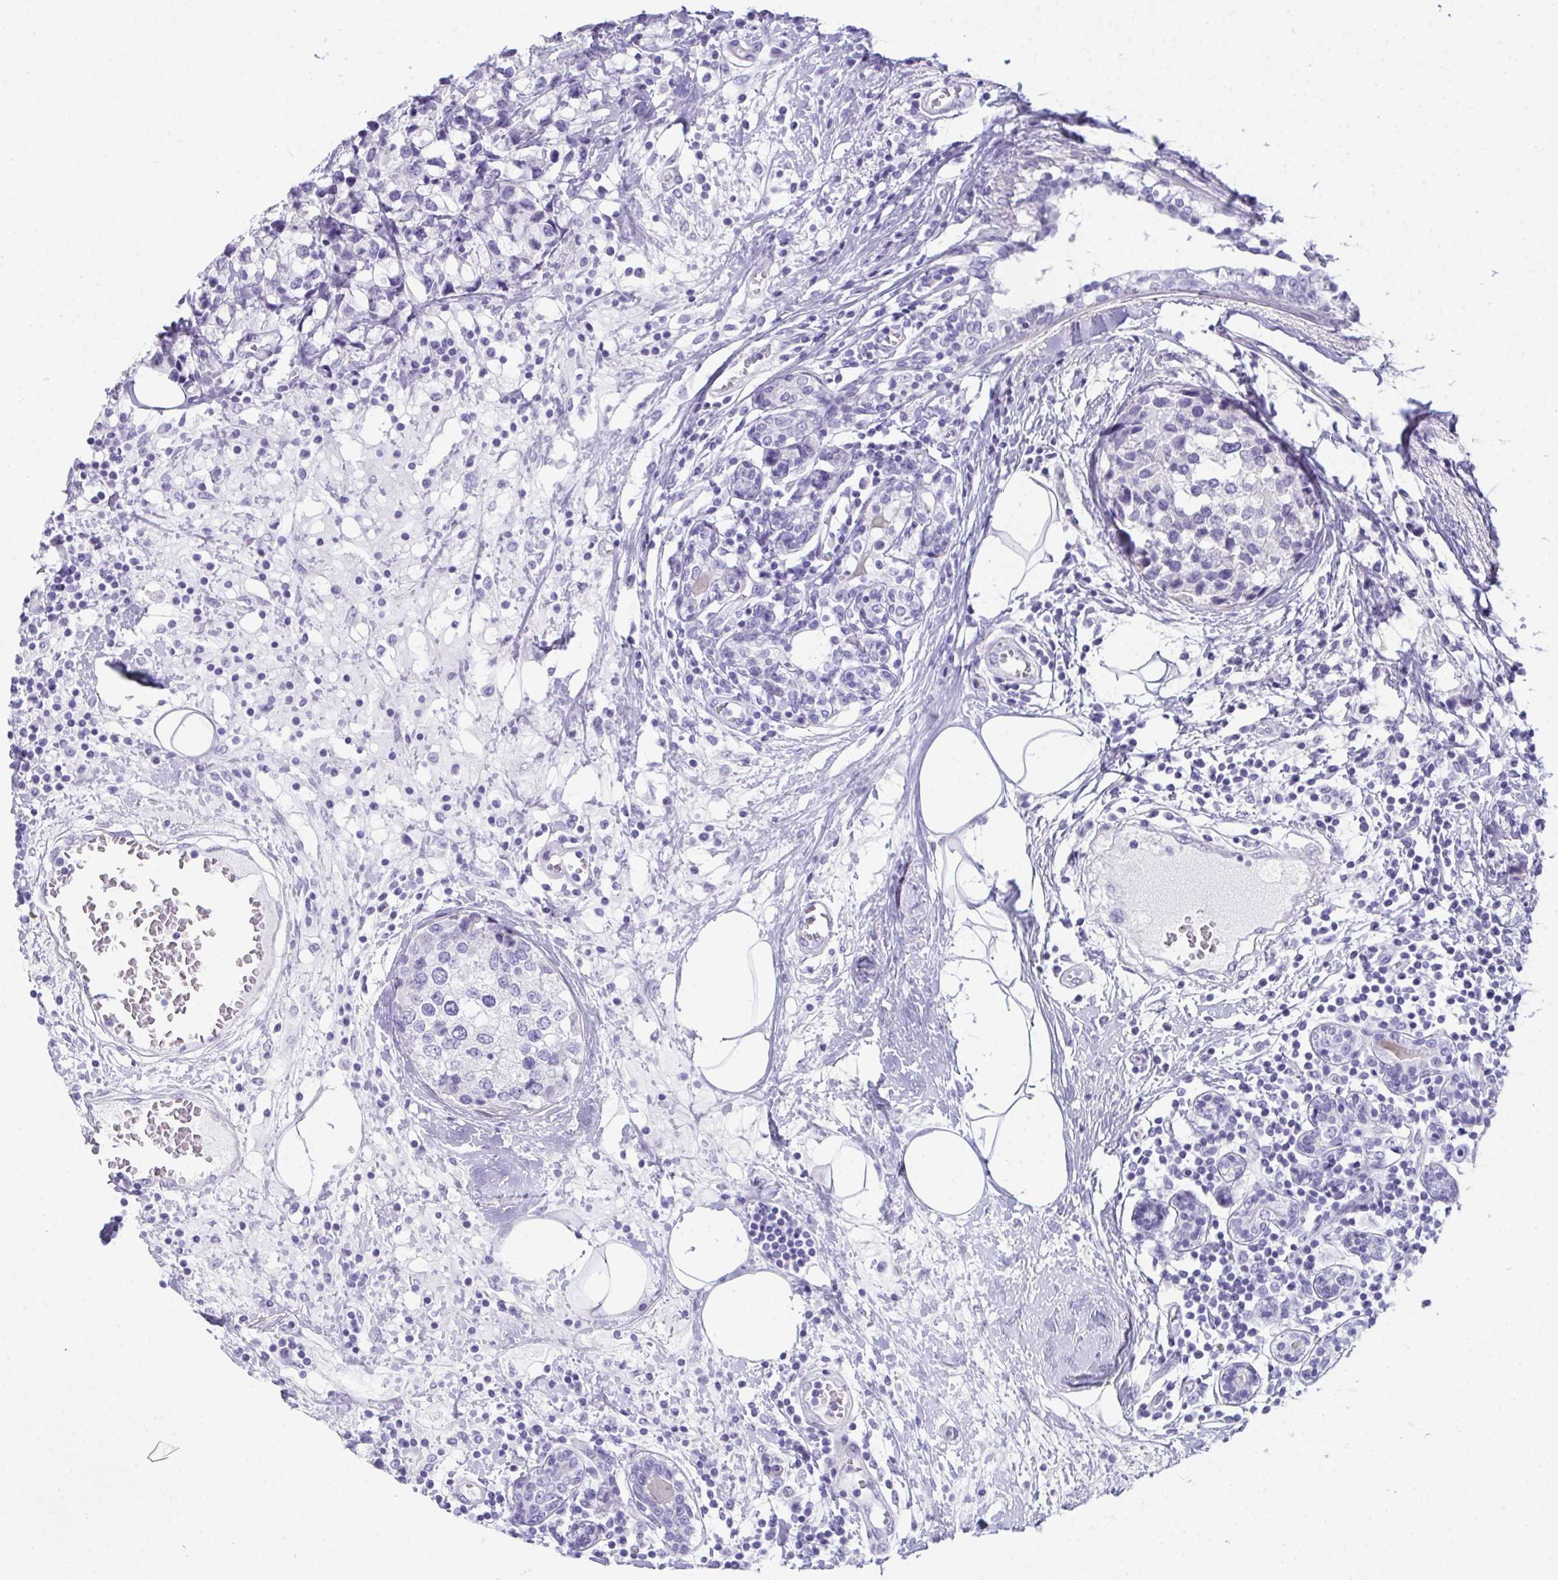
{"staining": {"intensity": "negative", "quantity": "none", "location": "none"}, "tissue": "breast cancer", "cell_type": "Tumor cells", "image_type": "cancer", "snomed": [{"axis": "morphology", "description": "Lobular carcinoma"}, {"axis": "topography", "description": "Breast"}], "caption": "IHC of human lobular carcinoma (breast) demonstrates no expression in tumor cells.", "gene": "TEX19", "patient": {"sex": "female", "age": 59}}